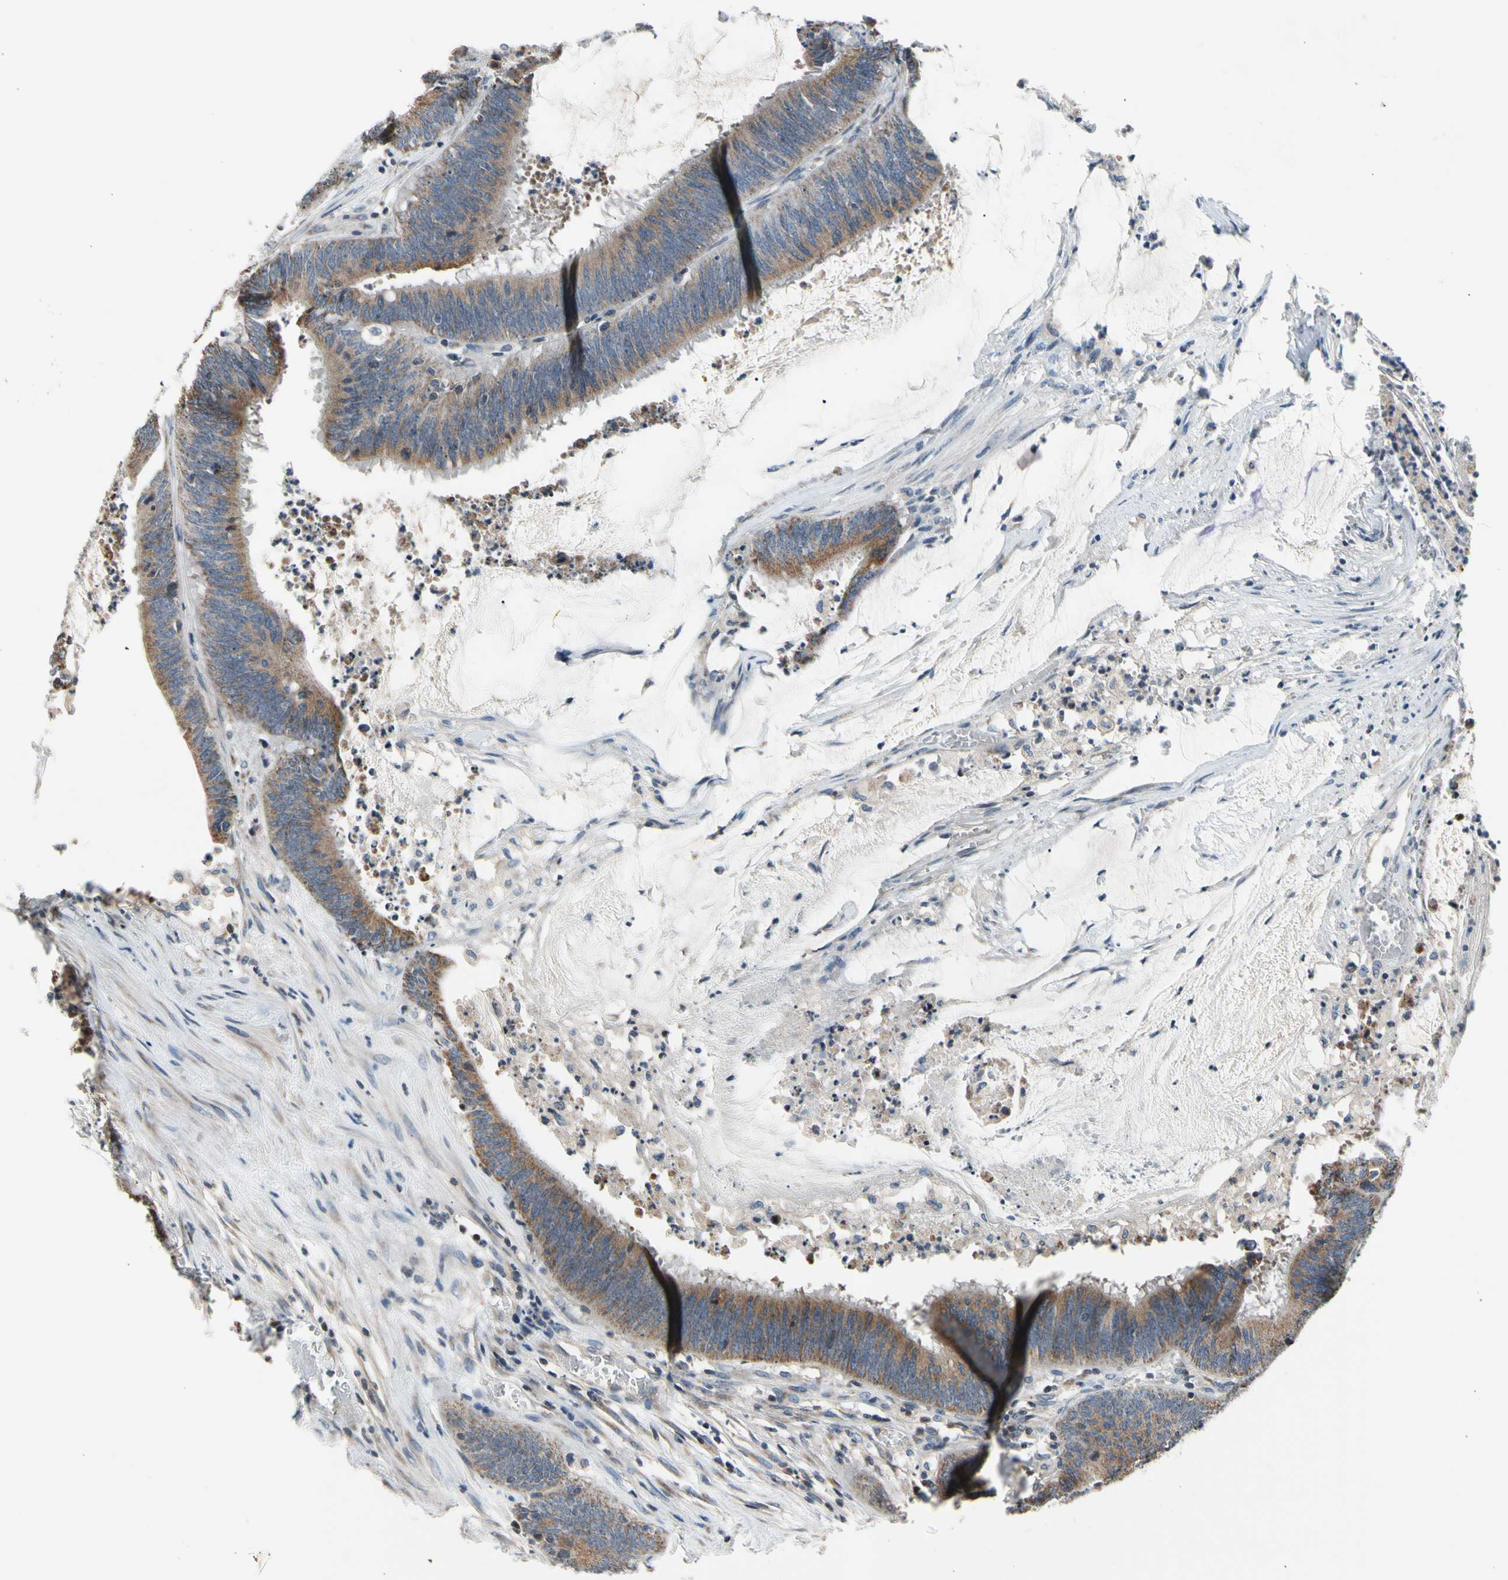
{"staining": {"intensity": "weak", "quantity": ">75%", "location": "cytoplasmic/membranous"}, "tissue": "colorectal cancer", "cell_type": "Tumor cells", "image_type": "cancer", "snomed": [{"axis": "morphology", "description": "Adenocarcinoma, NOS"}, {"axis": "topography", "description": "Rectum"}], "caption": "Adenocarcinoma (colorectal) stained with IHC reveals weak cytoplasmic/membranous positivity in about >75% of tumor cells.", "gene": "SOX30", "patient": {"sex": "female", "age": 66}}